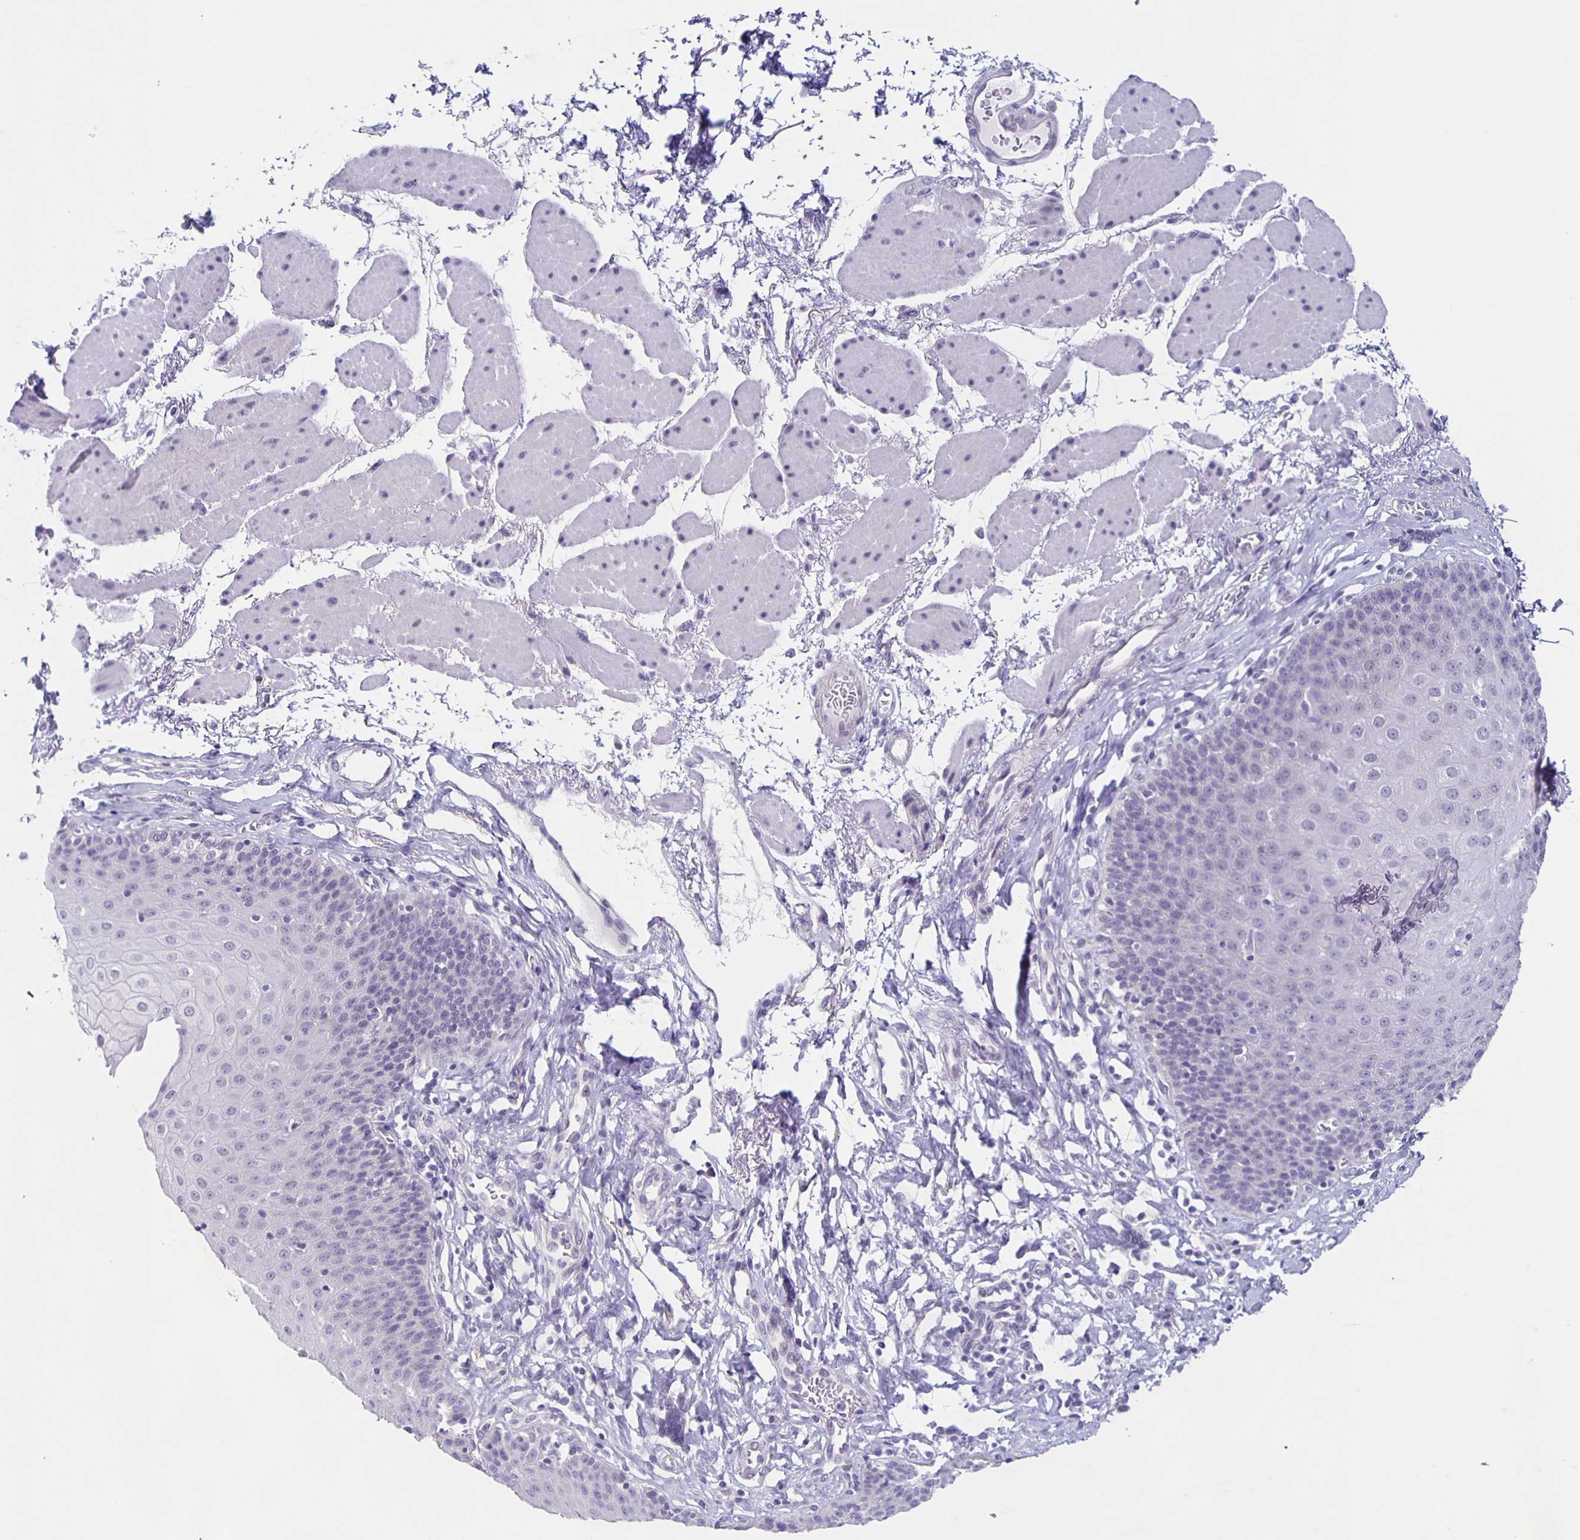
{"staining": {"intensity": "negative", "quantity": "none", "location": "none"}, "tissue": "esophagus", "cell_type": "Squamous epithelial cells", "image_type": "normal", "snomed": [{"axis": "morphology", "description": "Normal tissue, NOS"}, {"axis": "topography", "description": "Esophagus"}], "caption": "High power microscopy photomicrograph of an immunohistochemistry (IHC) image of unremarkable esophagus, revealing no significant expression in squamous epithelial cells.", "gene": "CARNS1", "patient": {"sex": "female", "age": 81}}